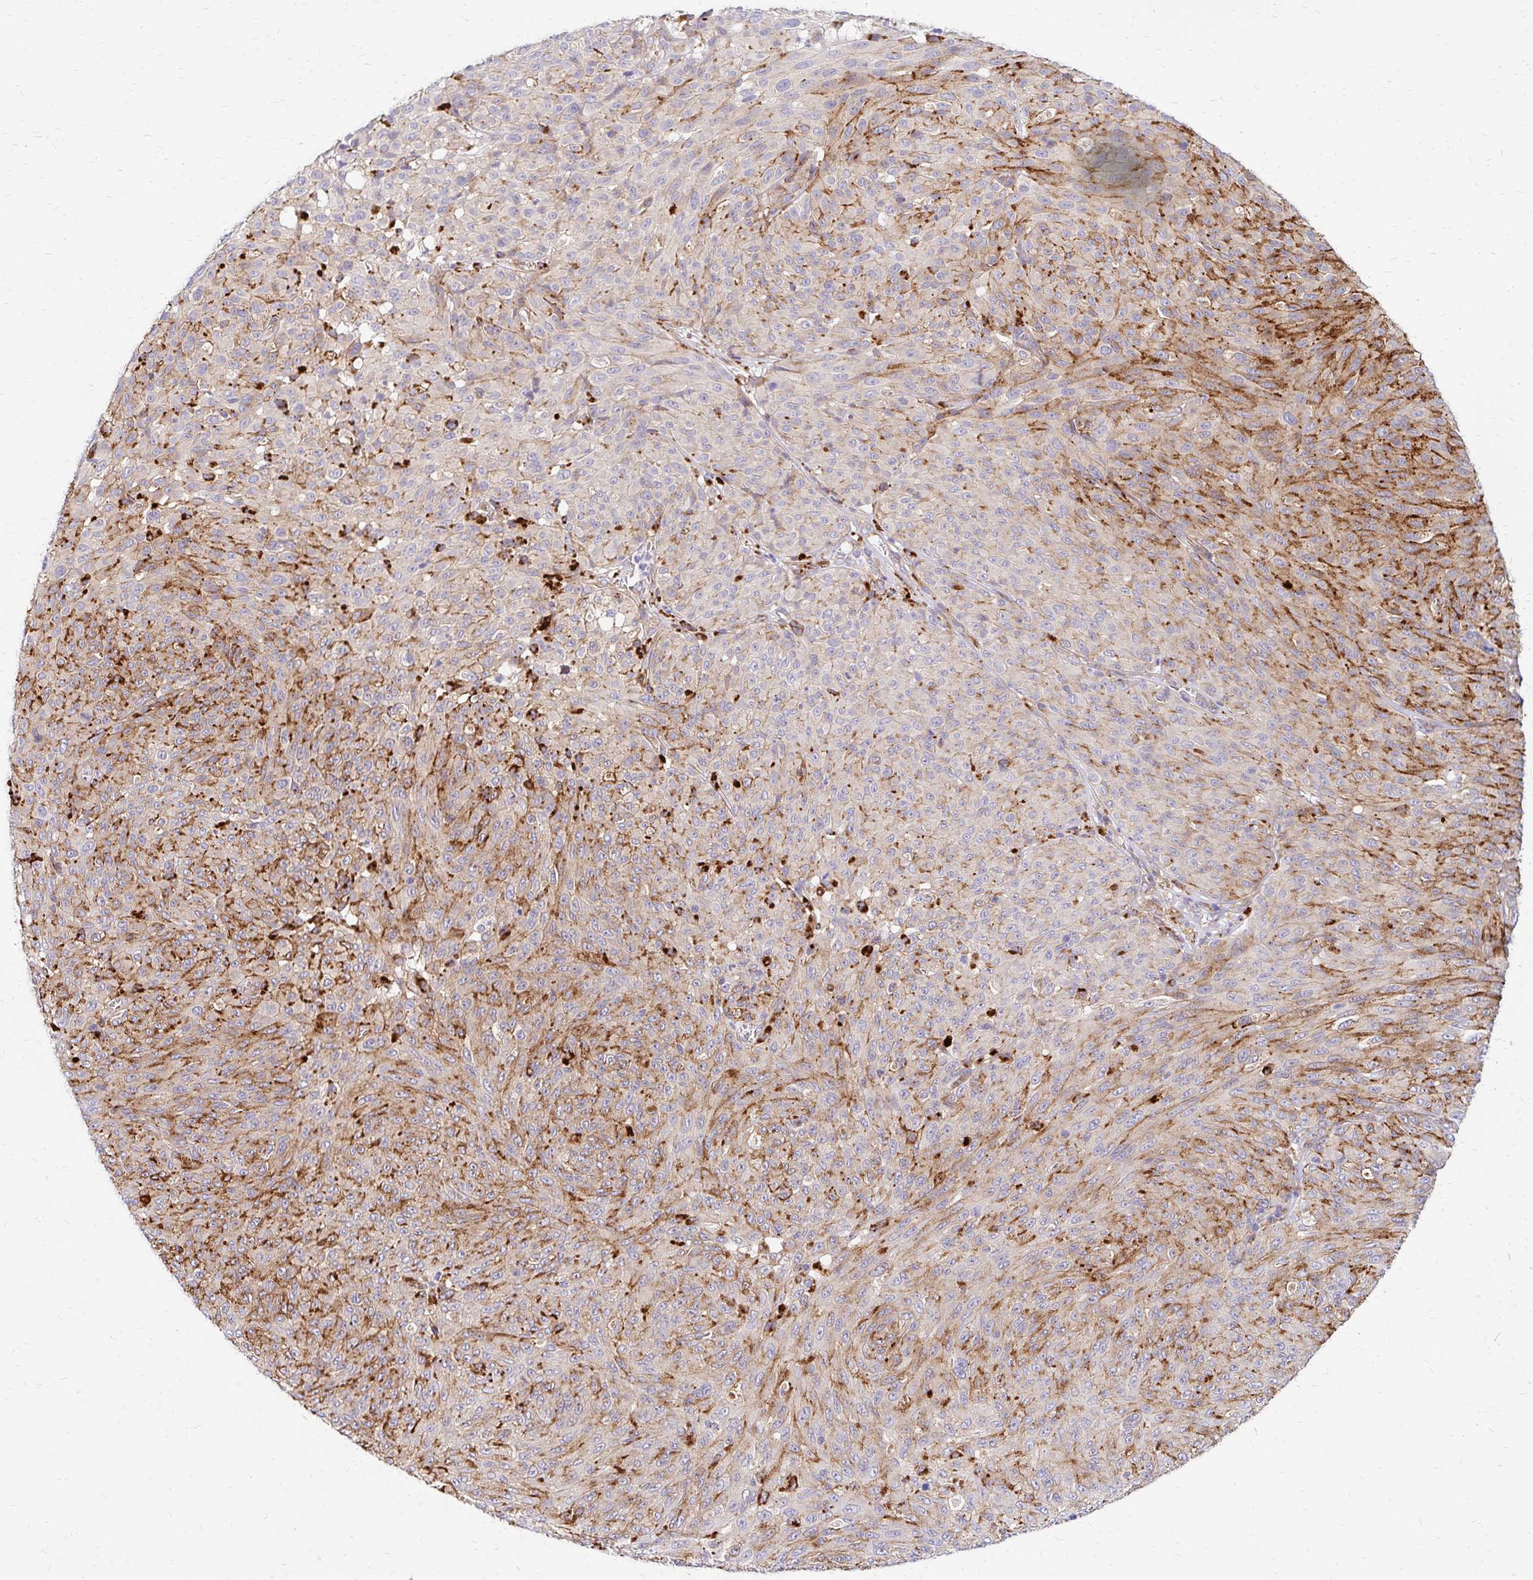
{"staining": {"intensity": "moderate", "quantity": "25%-75%", "location": "cytoplasmic/membranous"}, "tissue": "melanoma", "cell_type": "Tumor cells", "image_type": "cancer", "snomed": [{"axis": "morphology", "description": "Malignant melanoma, NOS"}, {"axis": "topography", "description": "Skin"}], "caption": "IHC histopathology image of neoplastic tissue: malignant melanoma stained using immunohistochemistry shows medium levels of moderate protein expression localized specifically in the cytoplasmic/membranous of tumor cells, appearing as a cytoplasmic/membranous brown color.", "gene": "IDUA", "patient": {"sex": "male", "age": 85}}